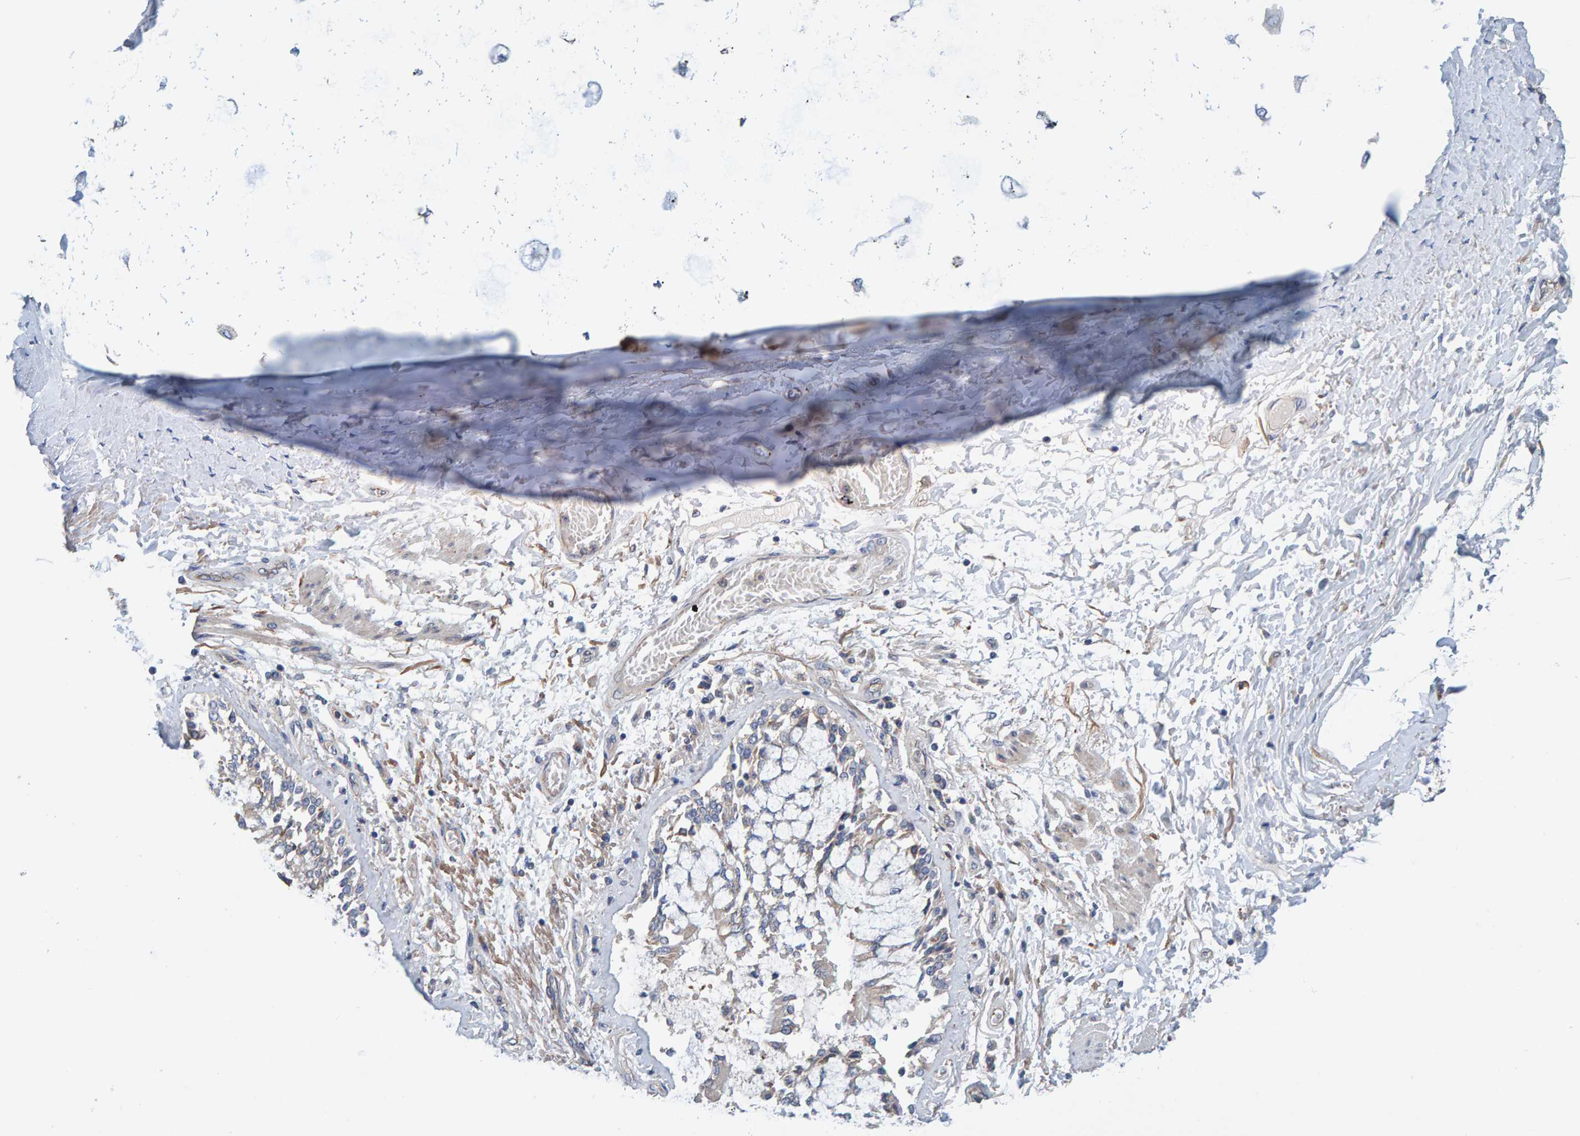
{"staining": {"intensity": "weak", "quantity": "25%-75%", "location": "cytoplasmic/membranous"}, "tissue": "lung cancer", "cell_type": "Tumor cells", "image_type": "cancer", "snomed": [{"axis": "morphology", "description": "Normal tissue, NOS"}, {"axis": "morphology", "description": "Squamous cell carcinoma, NOS"}, {"axis": "topography", "description": "Lymph node"}, {"axis": "topography", "description": "Cartilage tissue"}, {"axis": "topography", "description": "Bronchus"}, {"axis": "topography", "description": "Lung"}, {"axis": "topography", "description": "Peripheral nerve tissue"}], "caption": "Tumor cells demonstrate low levels of weak cytoplasmic/membranous staining in approximately 25%-75% of cells in squamous cell carcinoma (lung).", "gene": "MKLN1", "patient": {"sex": "female", "age": 49}}